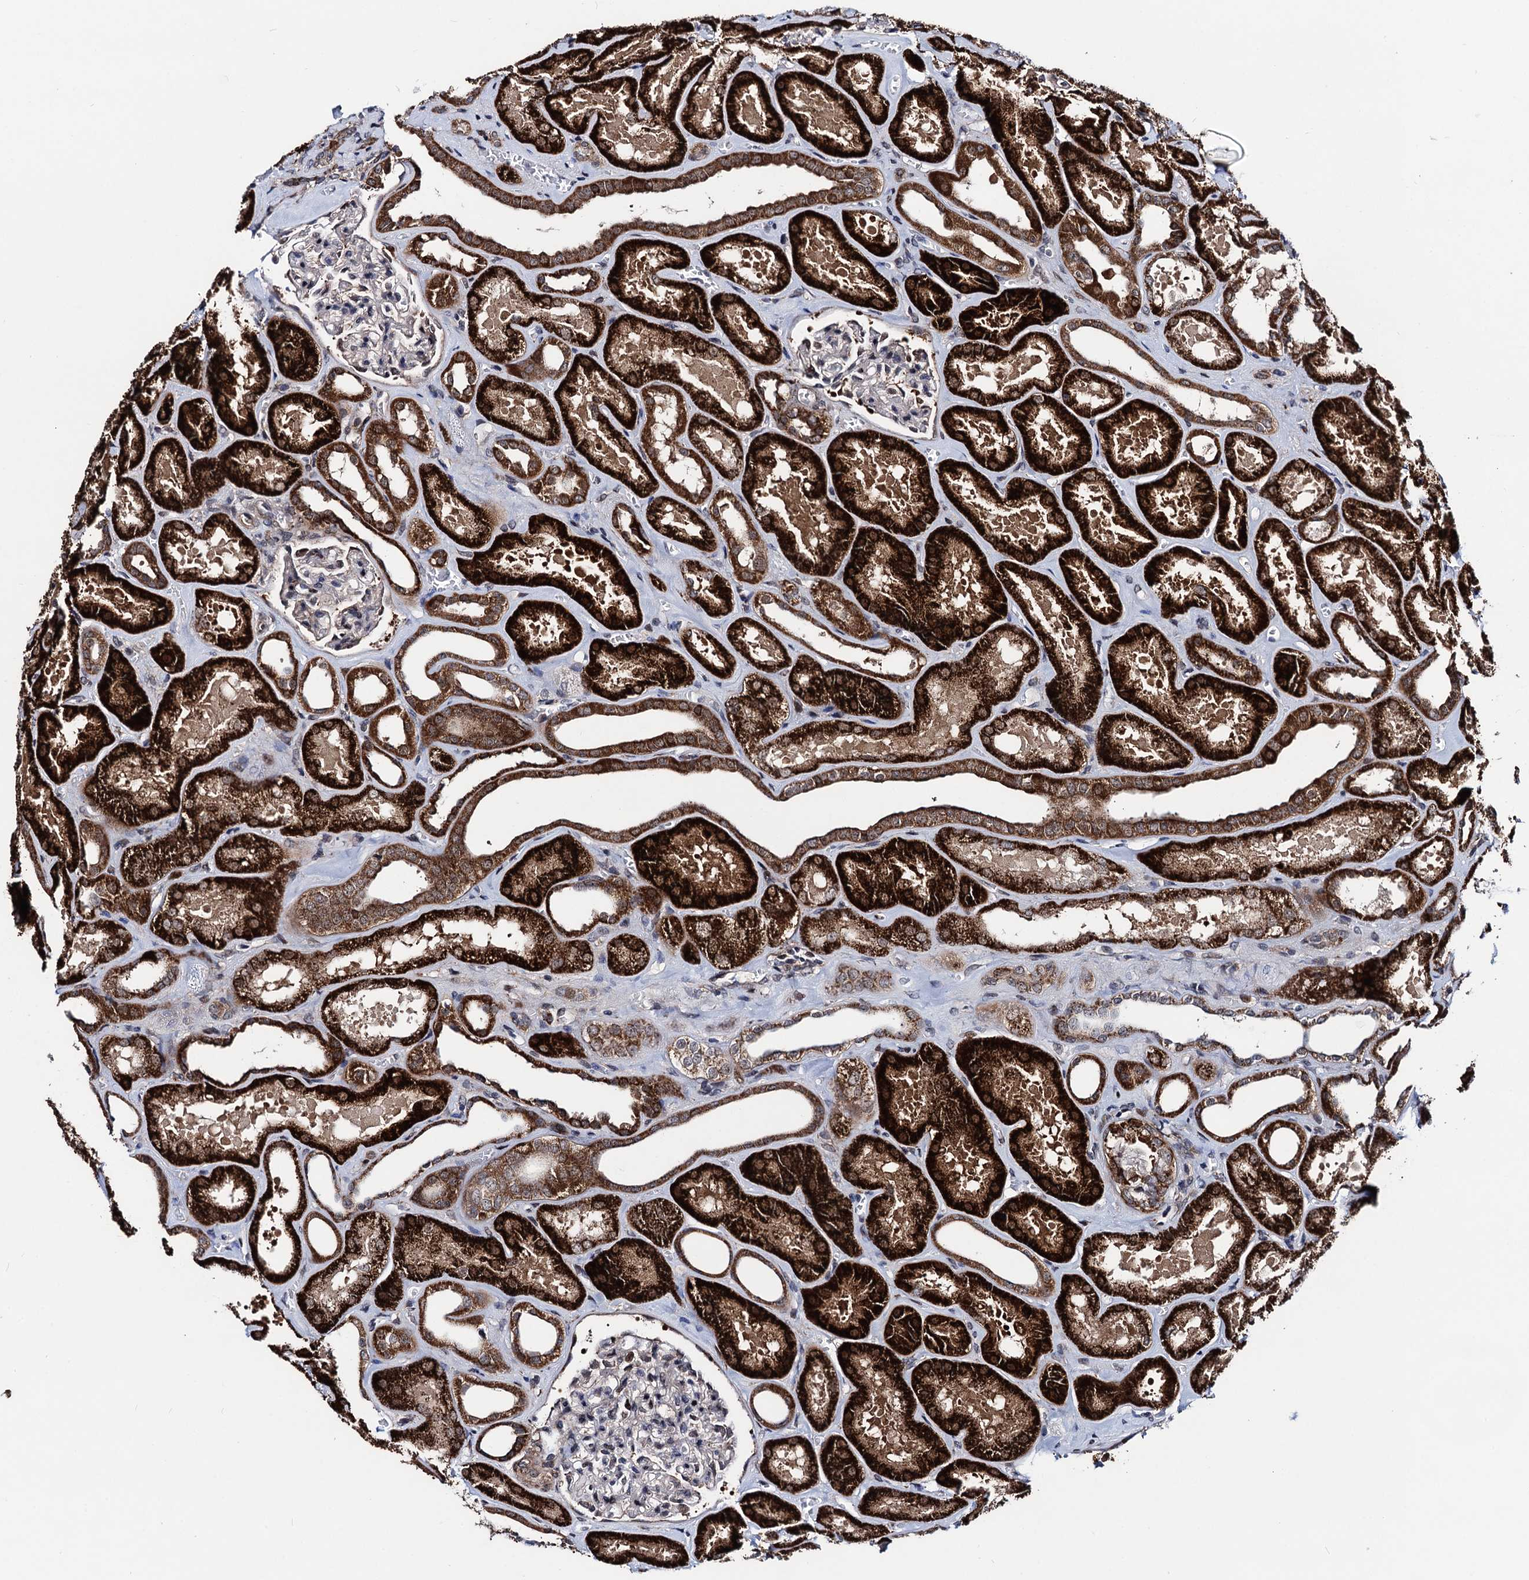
{"staining": {"intensity": "moderate", "quantity": "<25%", "location": "cytoplasmic/membranous,nuclear"}, "tissue": "kidney", "cell_type": "Cells in glomeruli", "image_type": "normal", "snomed": [{"axis": "morphology", "description": "Normal tissue, NOS"}, {"axis": "morphology", "description": "Adenocarcinoma, NOS"}, {"axis": "topography", "description": "Kidney"}], "caption": "Cells in glomeruli exhibit low levels of moderate cytoplasmic/membranous,nuclear positivity in approximately <25% of cells in normal human kidney.", "gene": "COA4", "patient": {"sex": "female", "age": 68}}